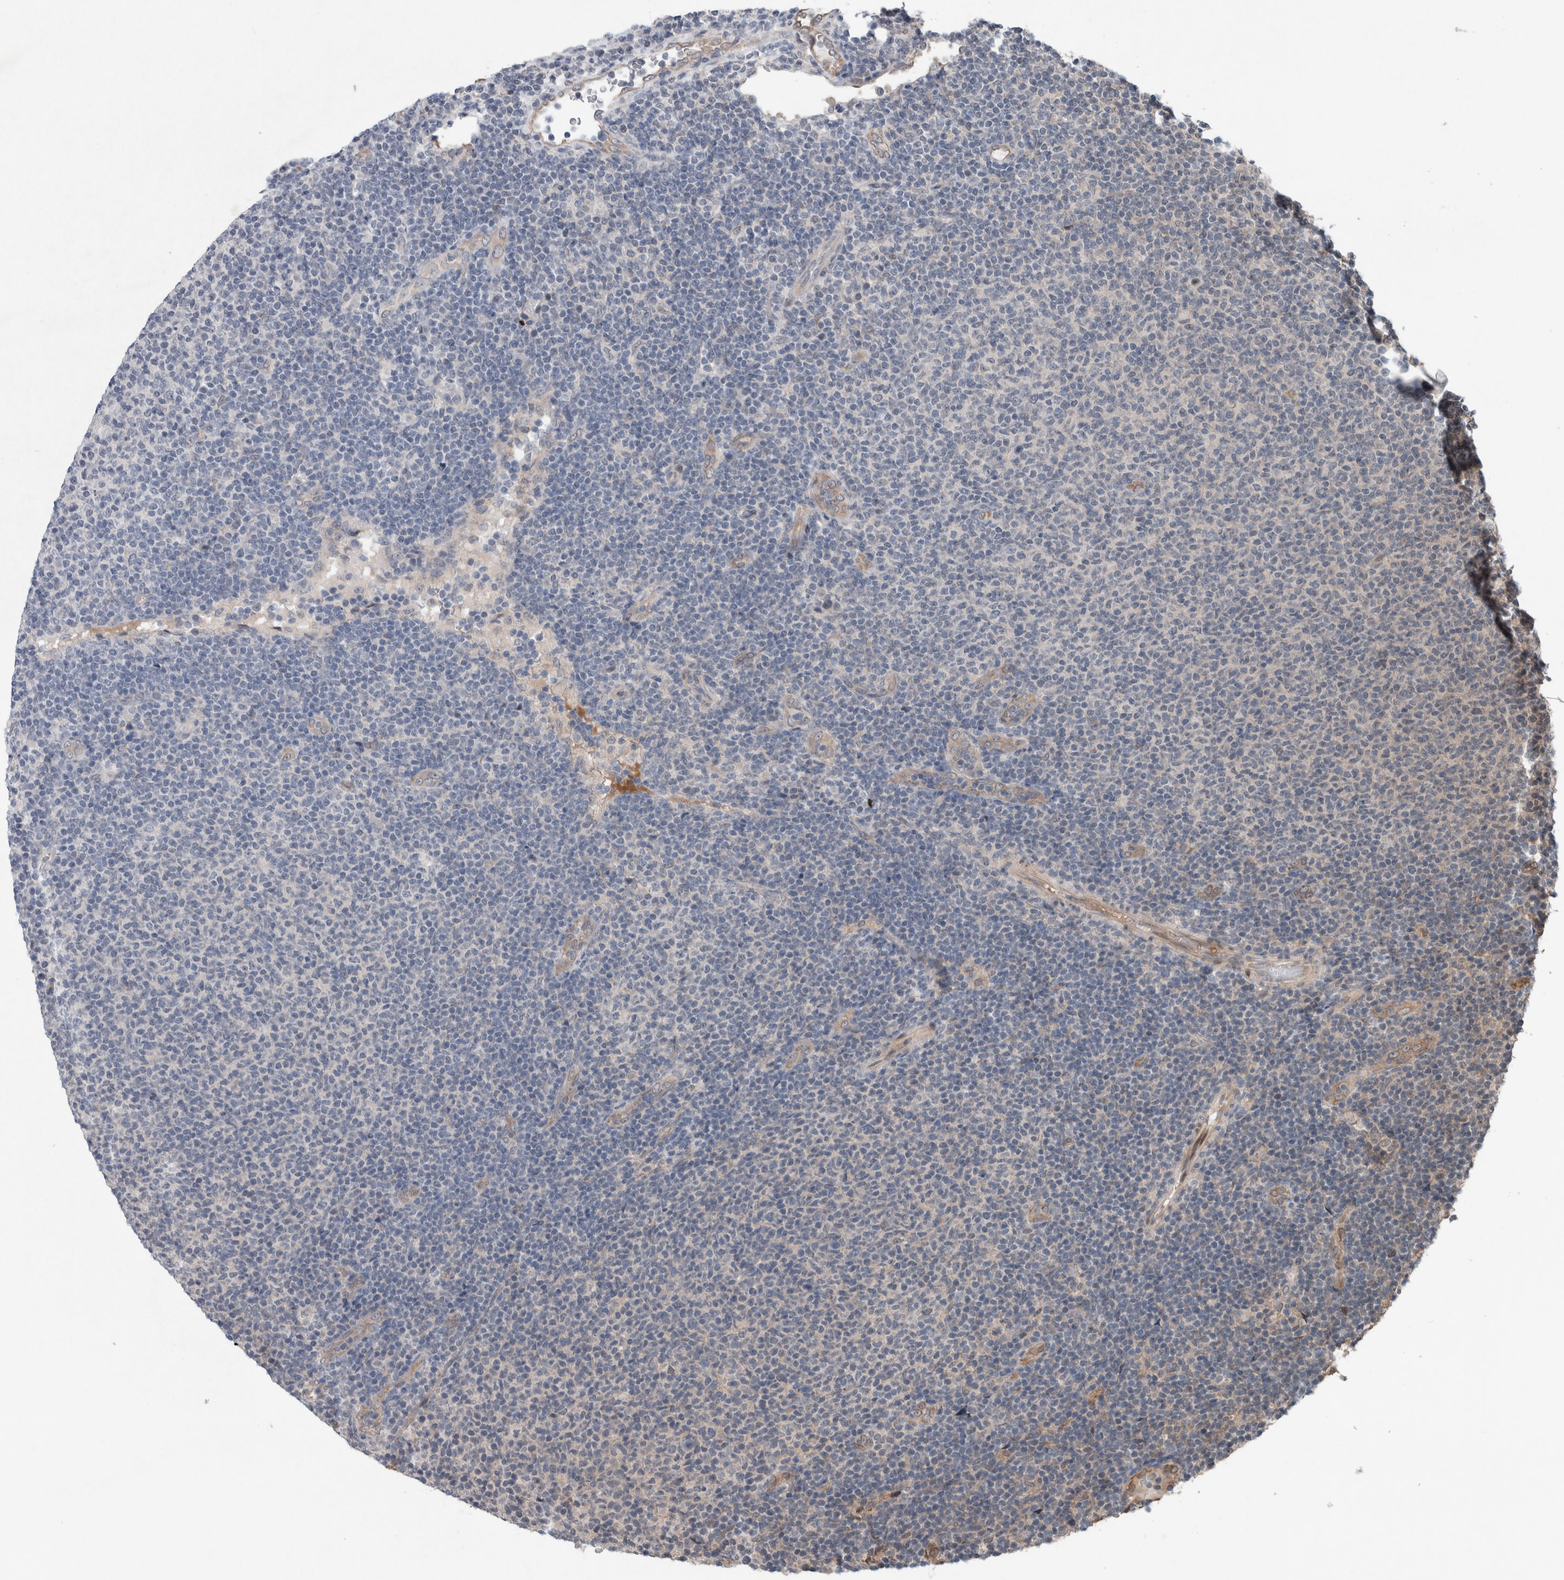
{"staining": {"intensity": "negative", "quantity": "none", "location": "none"}, "tissue": "lymphoma", "cell_type": "Tumor cells", "image_type": "cancer", "snomed": [{"axis": "morphology", "description": "Malignant lymphoma, non-Hodgkin's type, Low grade"}, {"axis": "topography", "description": "Lymph node"}], "caption": "A high-resolution histopathology image shows immunohistochemistry (IHC) staining of lymphoma, which exhibits no significant expression in tumor cells.", "gene": "GIMAP6", "patient": {"sex": "male", "age": 66}}